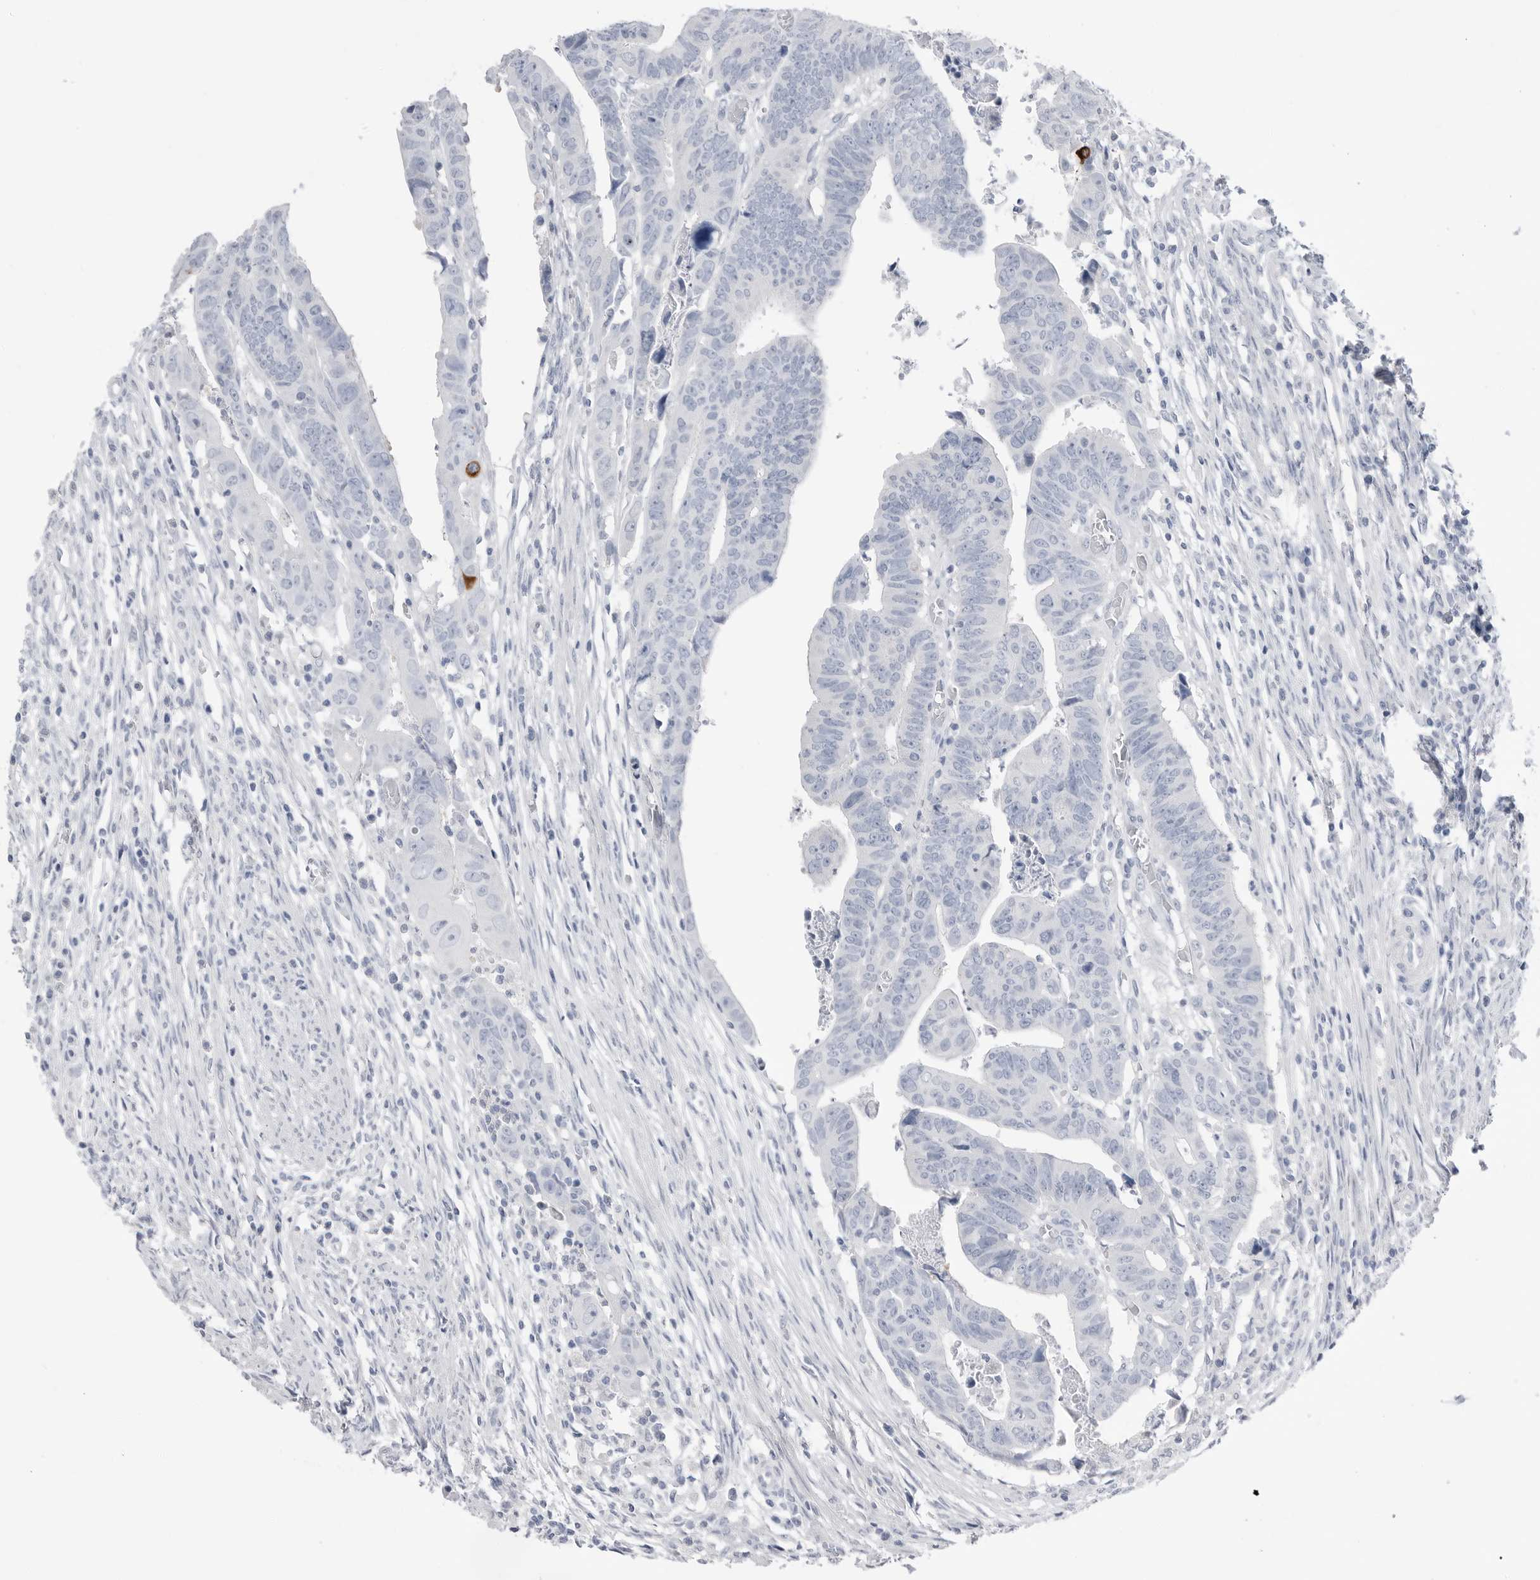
{"staining": {"intensity": "negative", "quantity": "none", "location": "none"}, "tissue": "colorectal cancer", "cell_type": "Tumor cells", "image_type": "cancer", "snomed": [{"axis": "morphology", "description": "Adenocarcinoma, NOS"}, {"axis": "topography", "description": "Rectum"}], "caption": "Tumor cells are negative for protein expression in human colorectal adenocarcinoma.", "gene": "ABHD12", "patient": {"sex": "female", "age": 65}}